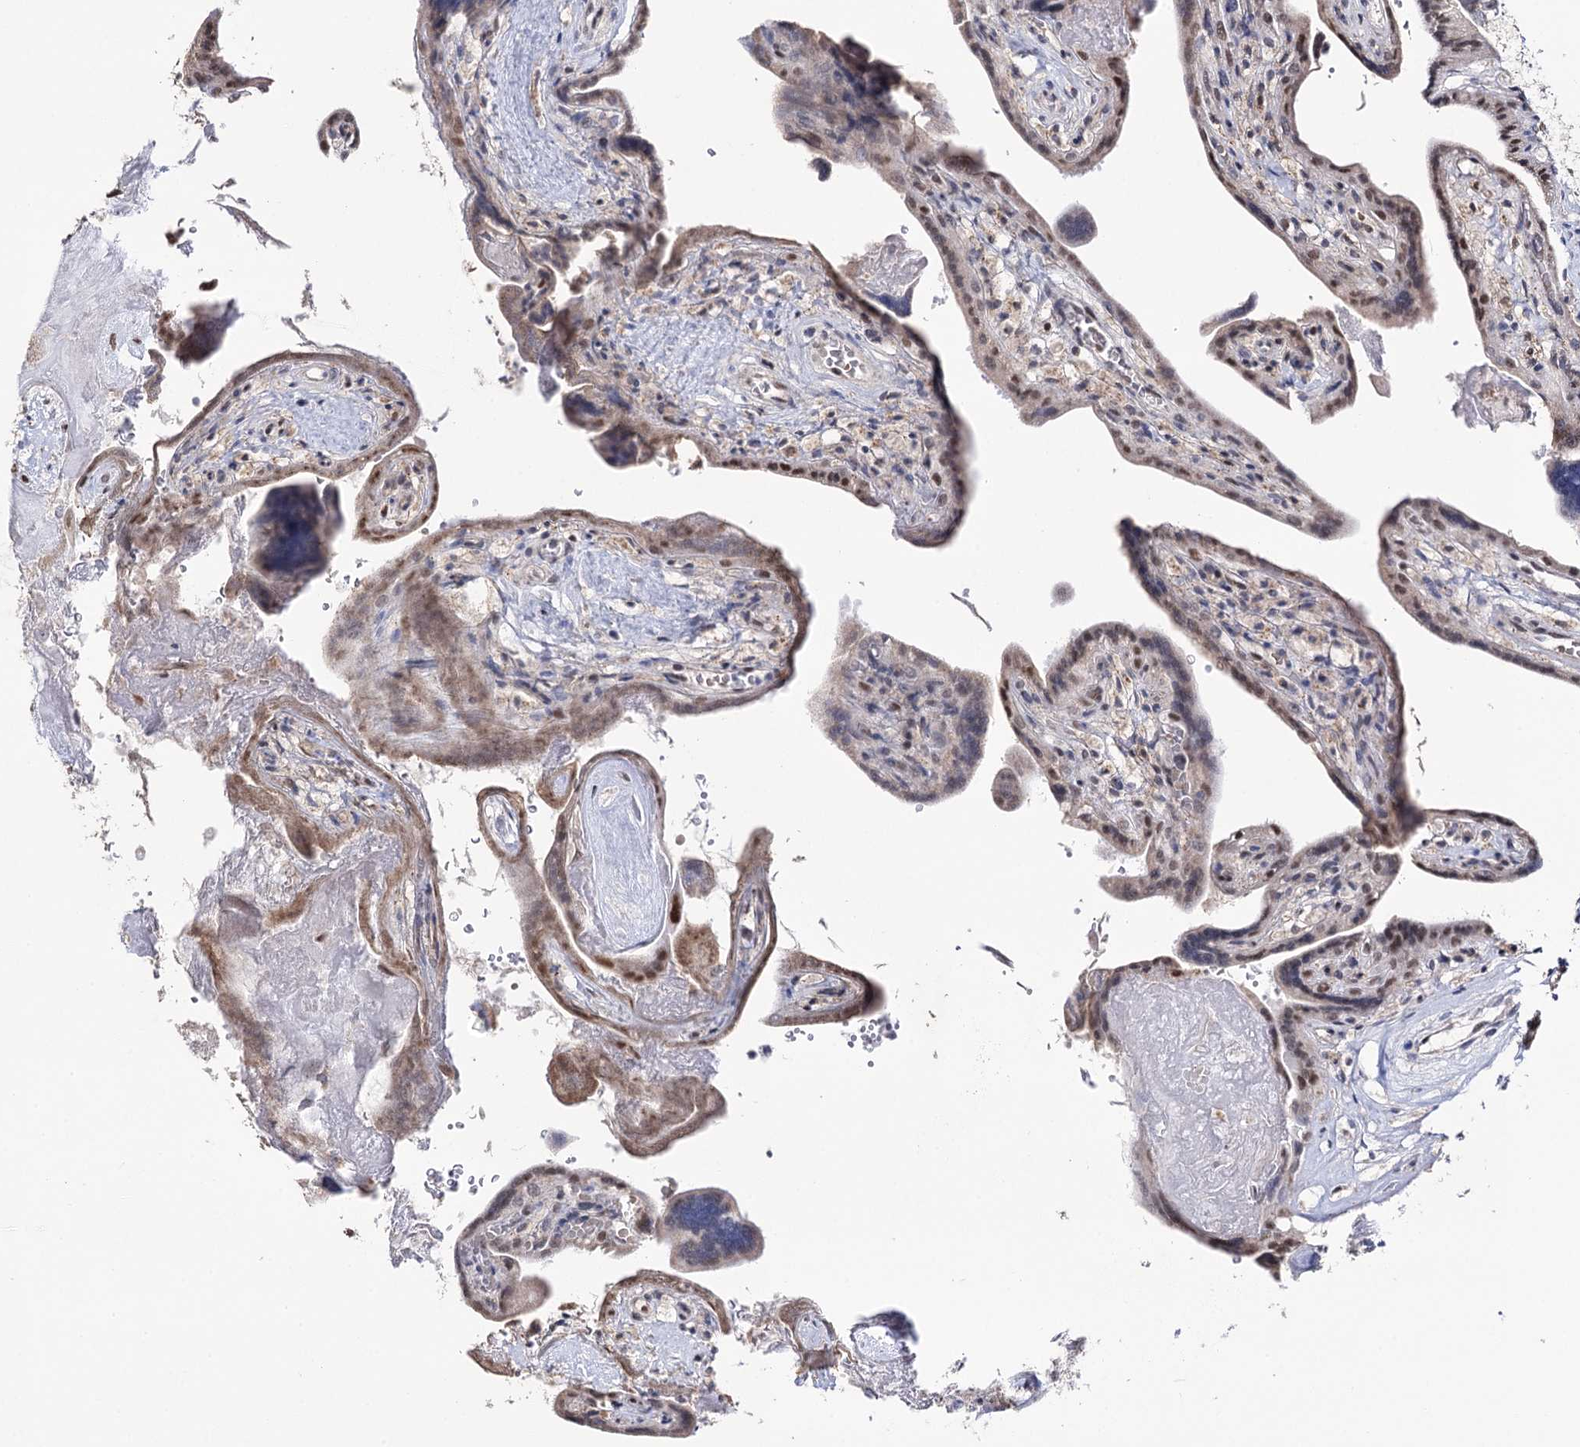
{"staining": {"intensity": "moderate", "quantity": ">75%", "location": "cytoplasmic/membranous,nuclear"}, "tissue": "placenta", "cell_type": "Trophoblastic cells", "image_type": "normal", "snomed": [{"axis": "morphology", "description": "Normal tissue, NOS"}, {"axis": "topography", "description": "Placenta"}], "caption": "IHC micrograph of normal placenta: human placenta stained using immunohistochemistry (IHC) demonstrates medium levels of moderate protein expression localized specifically in the cytoplasmic/membranous,nuclear of trophoblastic cells, appearing as a cytoplasmic/membranous,nuclear brown color.", "gene": "VGLL4", "patient": {"sex": "female", "age": 37}}